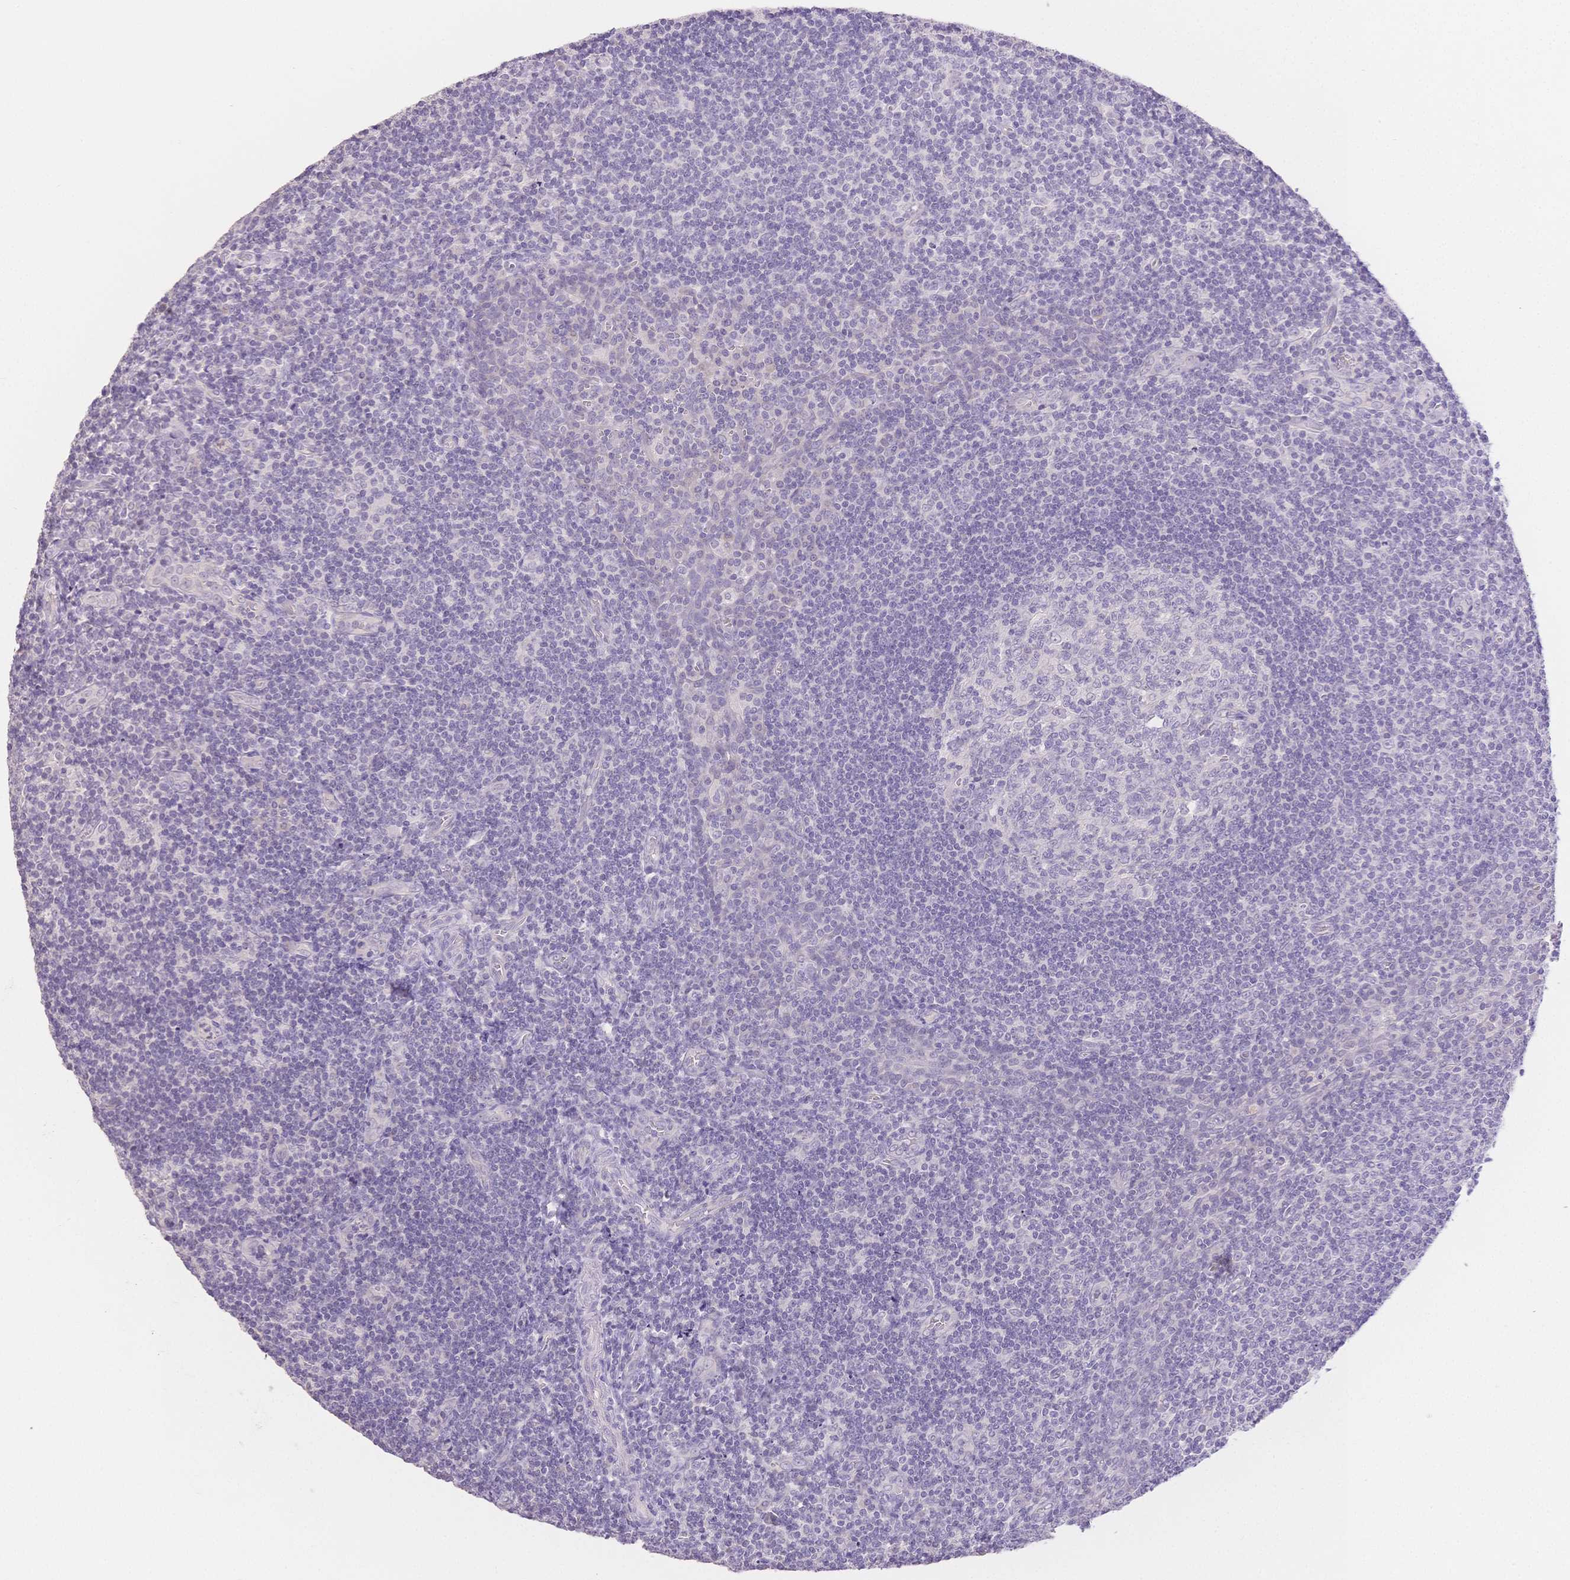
{"staining": {"intensity": "negative", "quantity": "none", "location": "none"}, "tissue": "tonsil", "cell_type": "Germinal center cells", "image_type": "normal", "snomed": [{"axis": "morphology", "description": "Normal tissue, NOS"}, {"axis": "morphology", "description": "Inflammation, NOS"}, {"axis": "topography", "description": "Tonsil"}], "caption": "Protein analysis of unremarkable tonsil demonstrates no significant expression in germinal center cells.", "gene": "SUV39H2", "patient": {"sex": "female", "age": 31}}